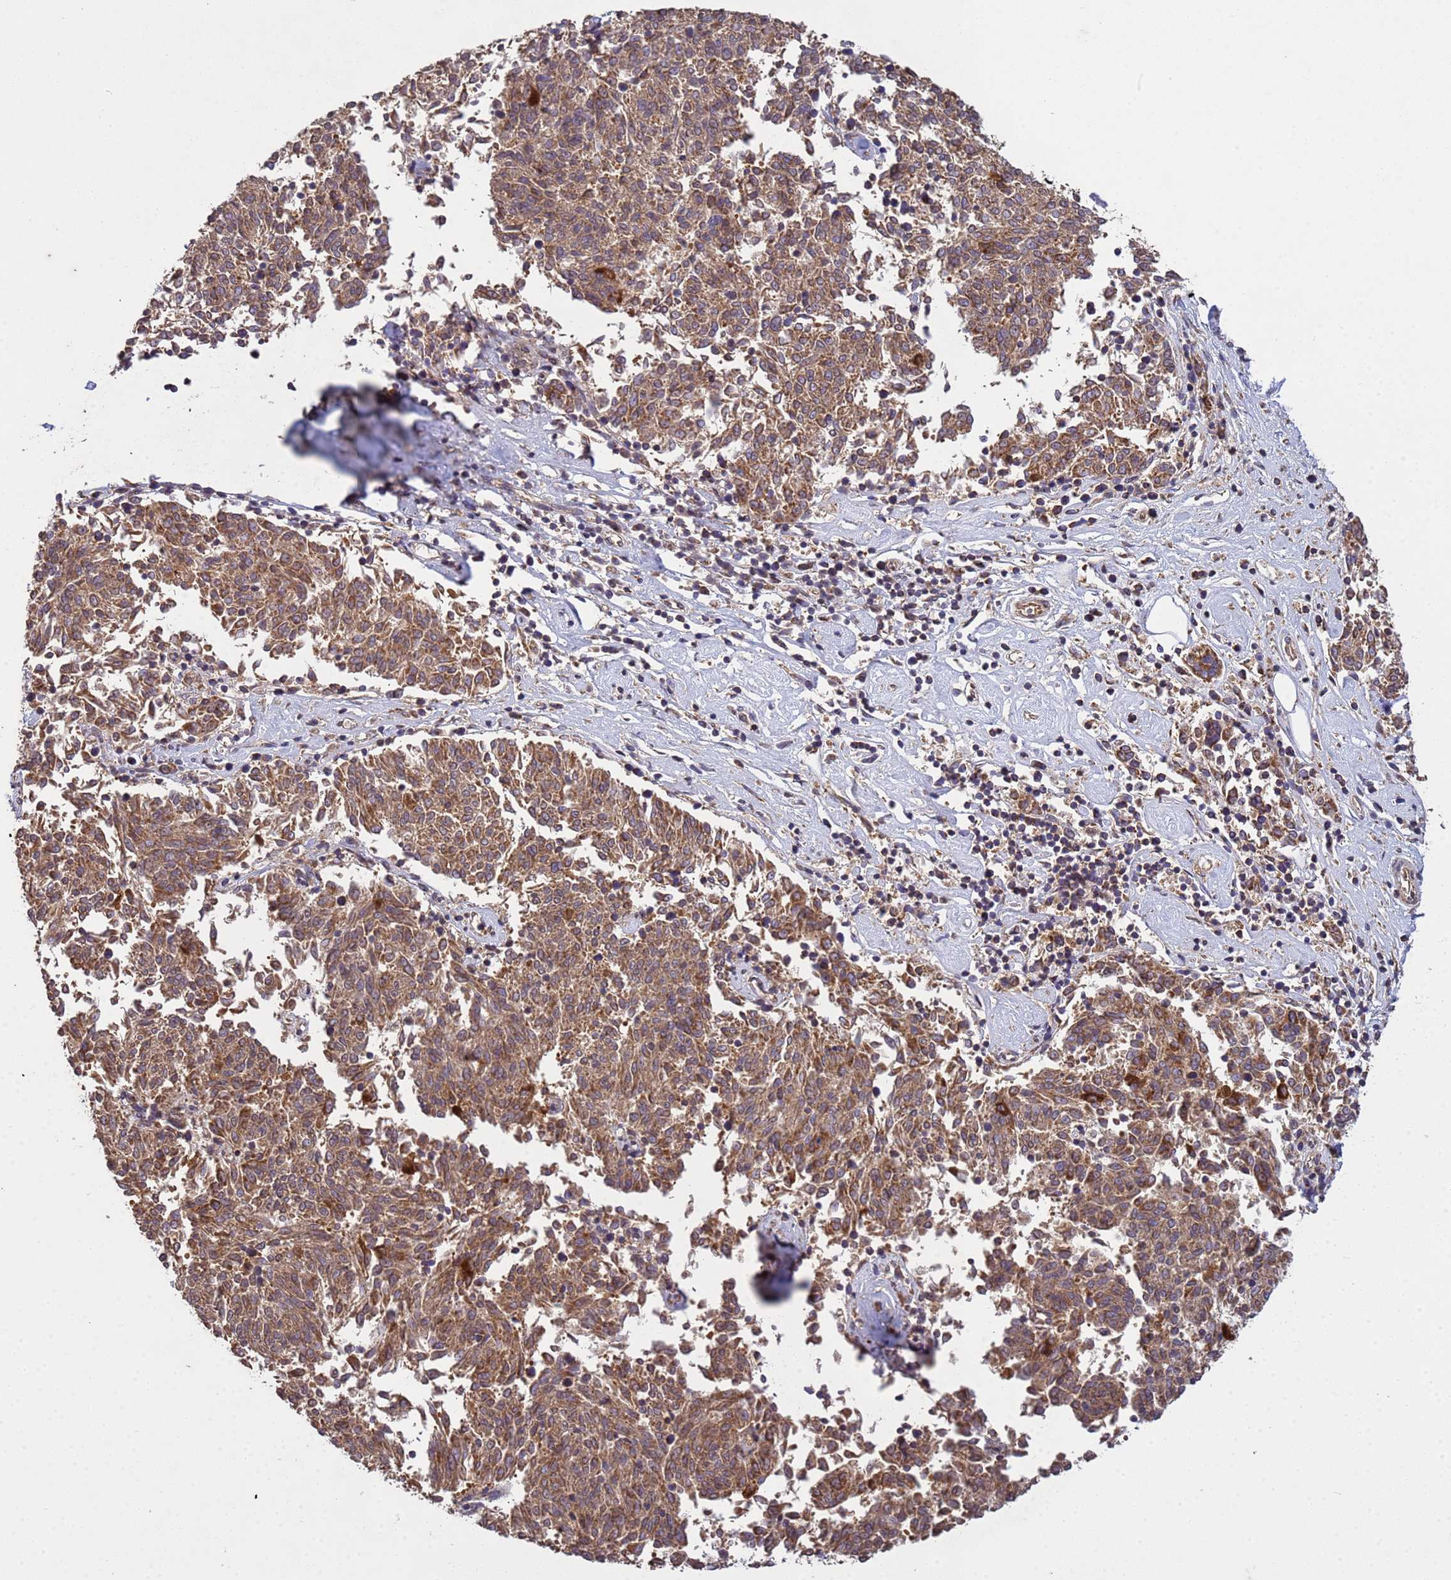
{"staining": {"intensity": "moderate", "quantity": ">75%", "location": "cytoplasmic/membranous"}, "tissue": "melanoma", "cell_type": "Tumor cells", "image_type": "cancer", "snomed": [{"axis": "morphology", "description": "Malignant melanoma, NOS"}, {"axis": "topography", "description": "Skin"}], "caption": "The immunohistochemical stain shows moderate cytoplasmic/membranous staining in tumor cells of malignant melanoma tissue.", "gene": "P2RX7", "patient": {"sex": "female", "age": 72}}